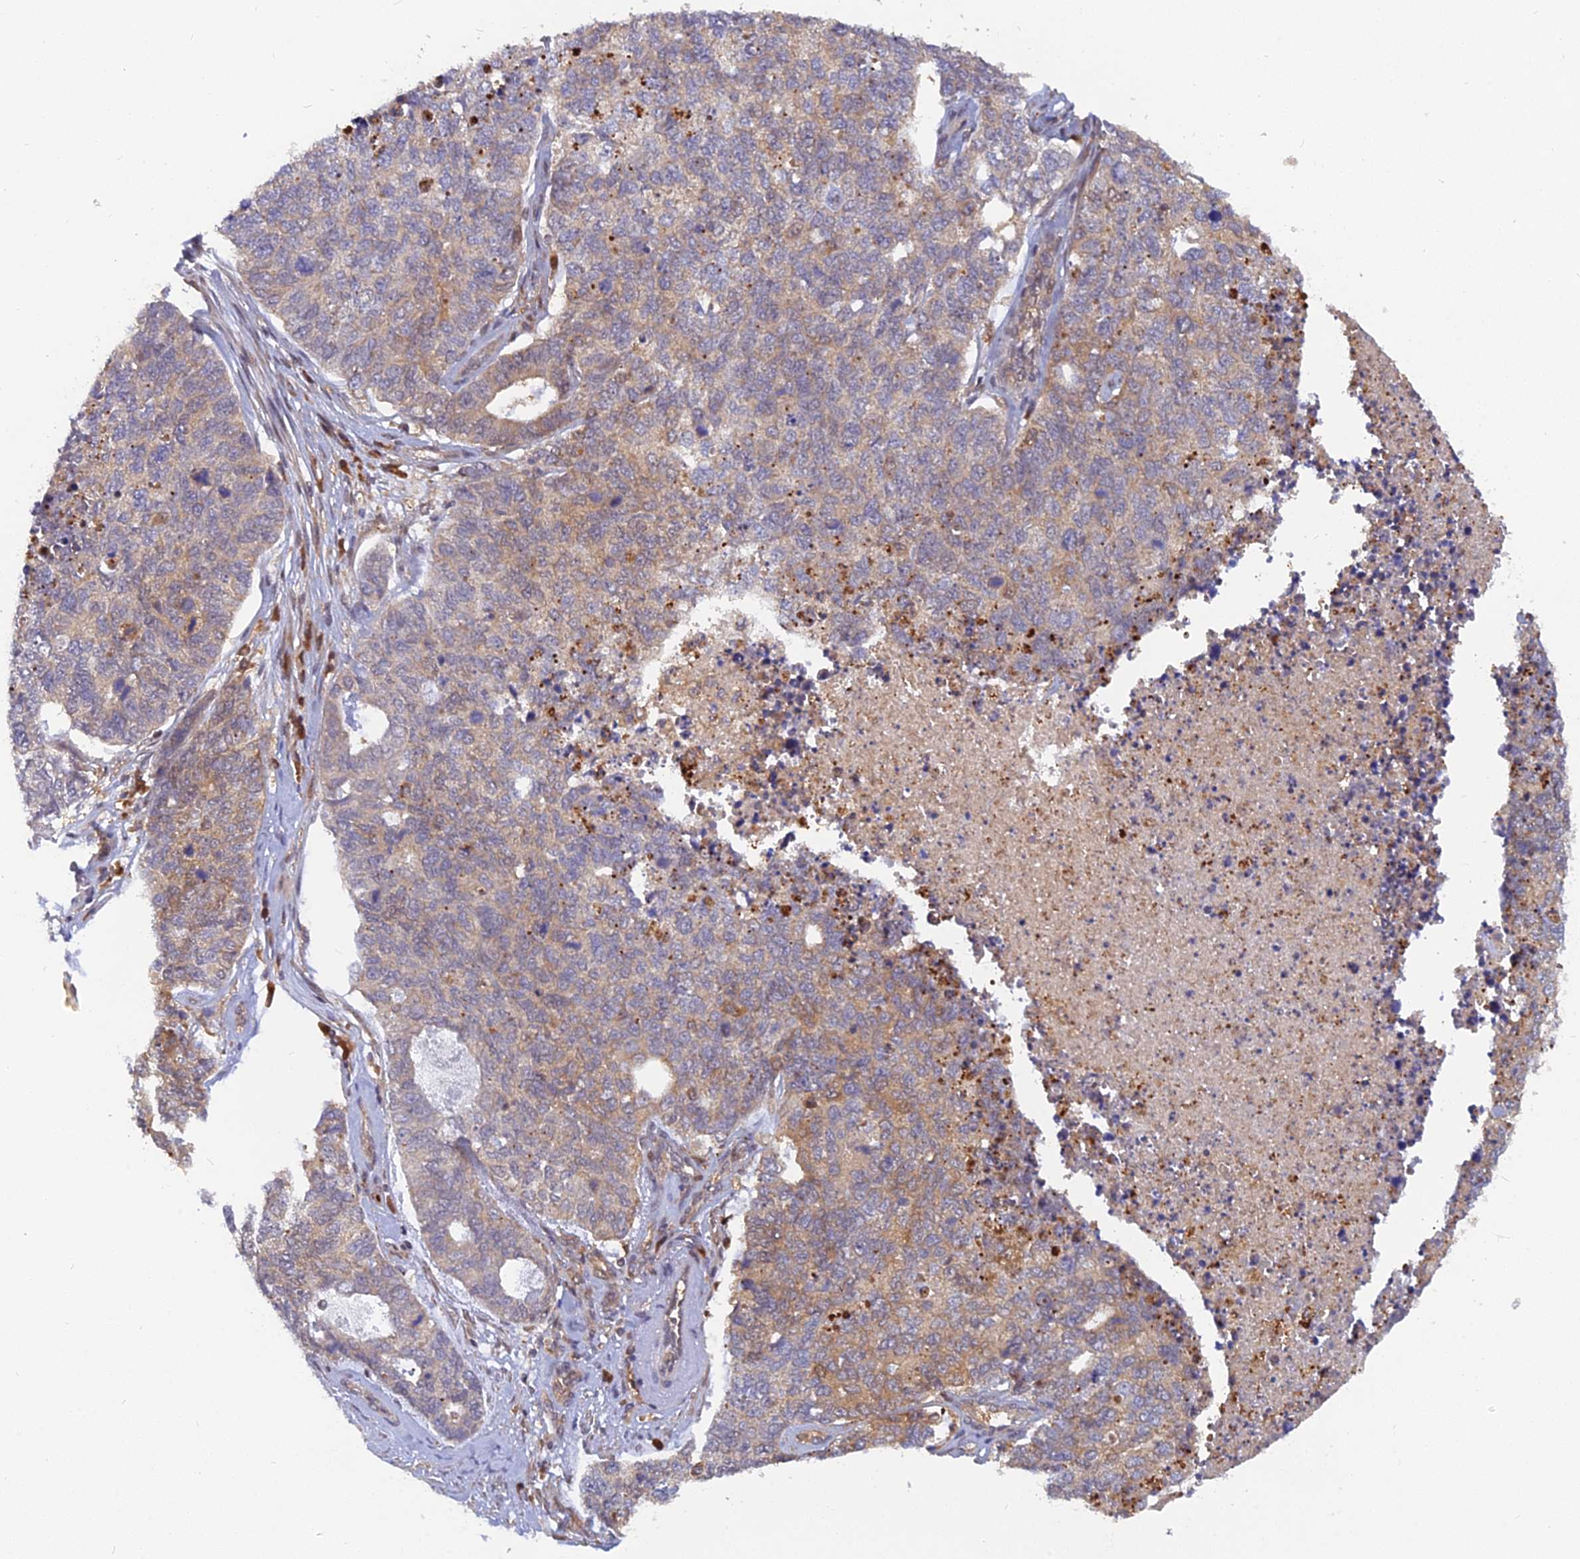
{"staining": {"intensity": "moderate", "quantity": "25%-75%", "location": "cytoplasmic/membranous"}, "tissue": "cervical cancer", "cell_type": "Tumor cells", "image_type": "cancer", "snomed": [{"axis": "morphology", "description": "Squamous cell carcinoma, NOS"}, {"axis": "topography", "description": "Cervix"}], "caption": "The photomicrograph exhibits immunohistochemical staining of cervical squamous cell carcinoma. There is moderate cytoplasmic/membranous expression is present in about 25%-75% of tumor cells.", "gene": "ARL2BP", "patient": {"sex": "female", "age": 63}}